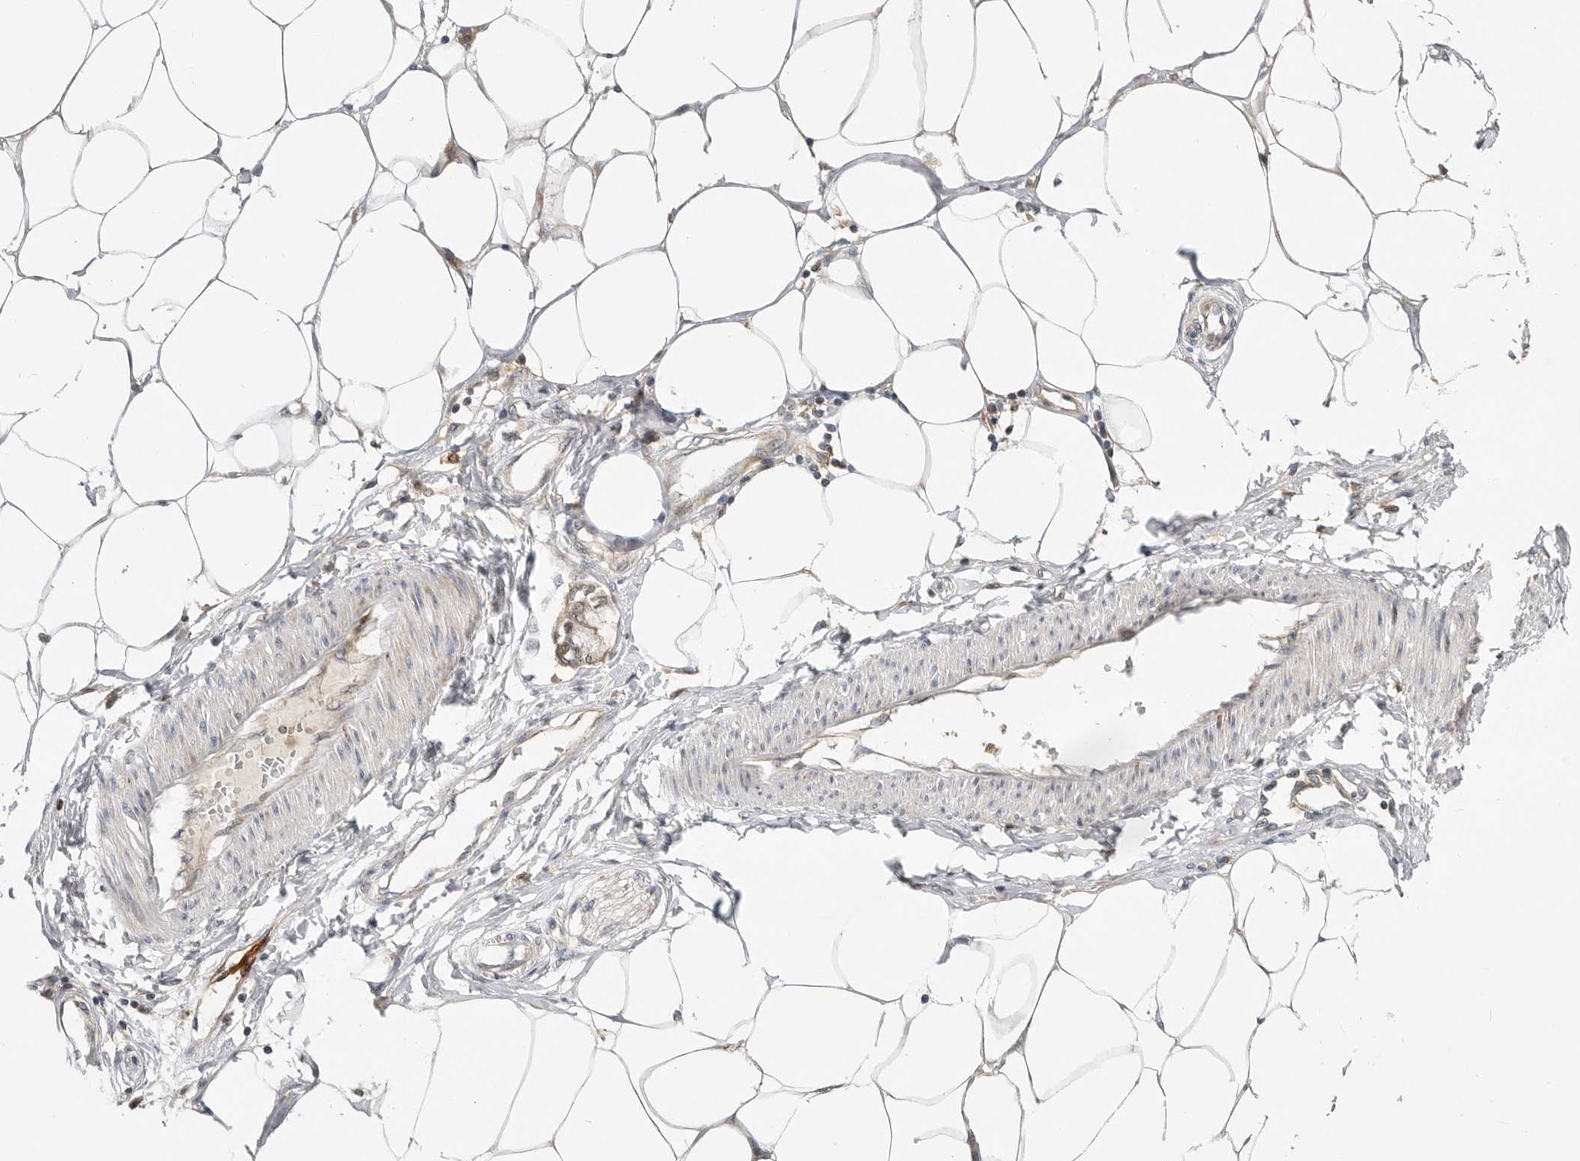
{"staining": {"intensity": "weak", "quantity": "25%-75%", "location": "cytoplasmic/membranous"}, "tissue": "adipose tissue", "cell_type": "Adipocytes", "image_type": "normal", "snomed": [{"axis": "morphology", "description": "Normal tissue, NOS"}, {"axis": "morphology", "description": "Adenocarcinoma, NOS"}, {"axis": "topography", "description": "Colon"}, {"axis": "topography", "description": "Peripheral nerve tissue"}], "caption": "IHC micrograph of benign adipose tissue stained for a protein (brown), which exhibits low levels of weak cytoplasmic/membranous staining in about 25%-75% of adipocytes.", "gene": "CSNK1G3", "patient": {"sex": "male", "age": 14}}